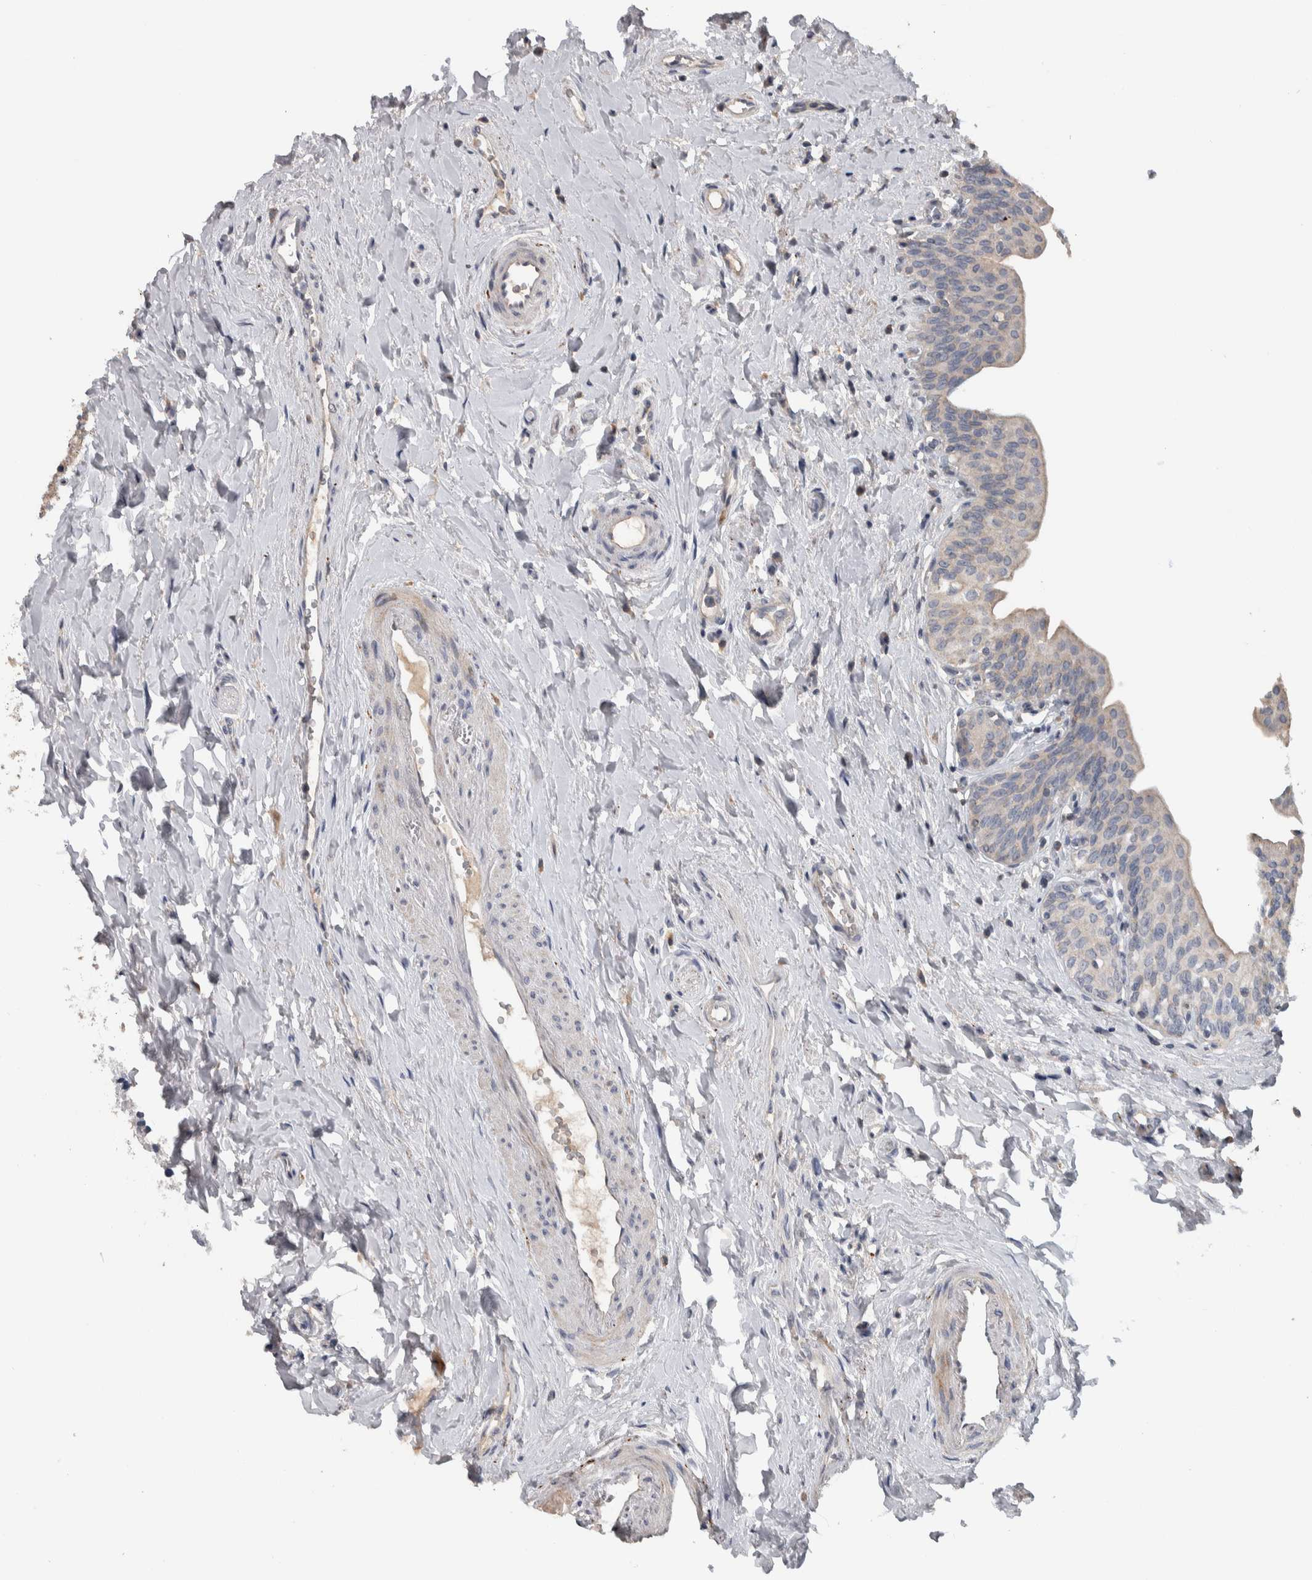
{"staining": {"intensity": "weak", "quantity": "25%-75%", "location": "cytoplasmic/membranous"}, "tissue": "urinary bladder", "cell_type": "Urothelial cells", "image_type": "normal", "snomed": [{"axis": "morphology", "description": "Normal tissue, NOS"}, {"axis": "topography", "description": "Urinary bladder"}], "caption": "A high-resolution photomicrograph shows immunohistochemistry (IHC) staining of unremarkable urinary bladder, which exhibits weak cytoplasmic/membranous staining in approximately 25%-75% of urothelial cells.", "gene": "FAM83G", "patient": {"sex": "male", "age": 83}}